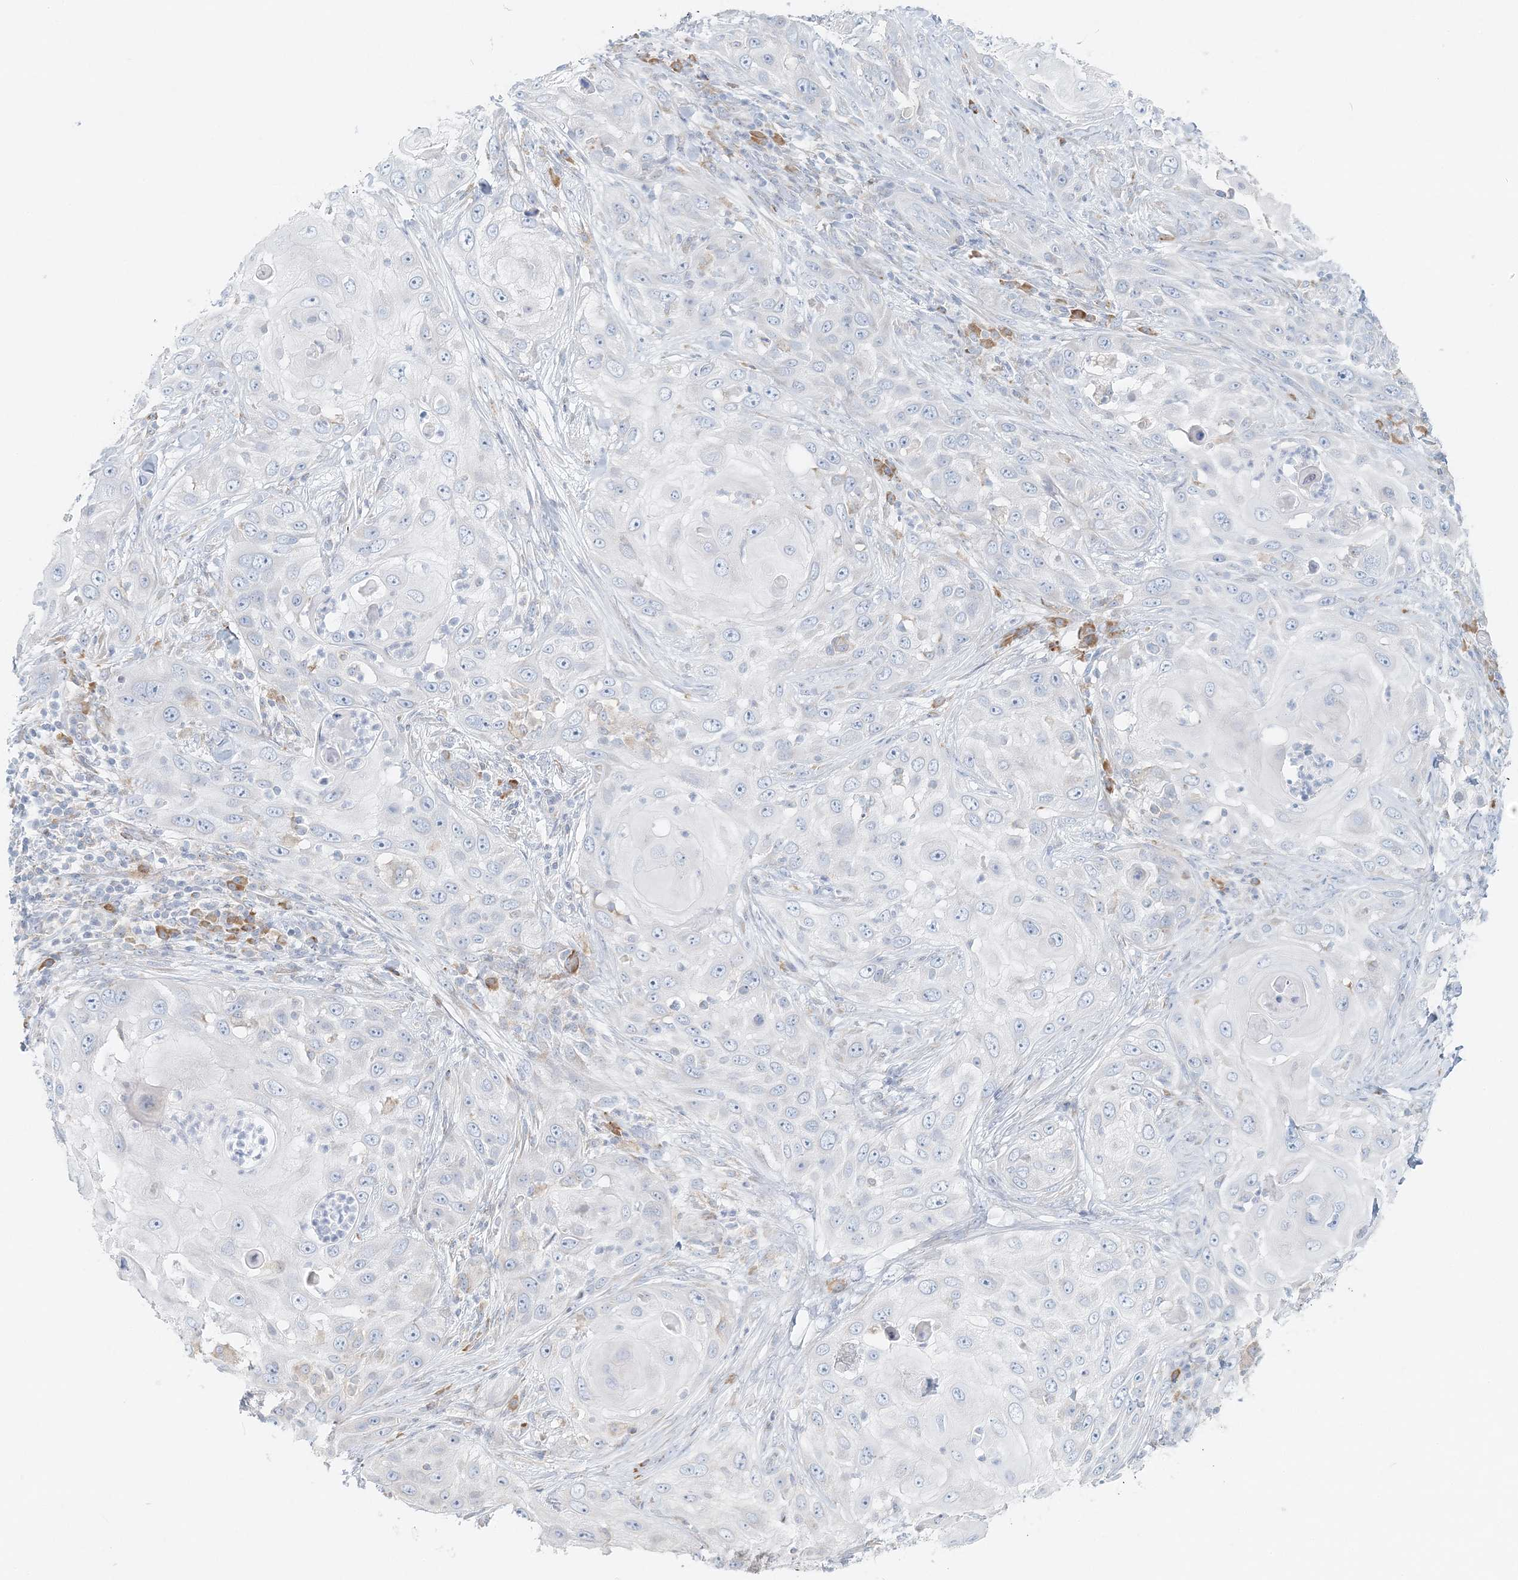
{"staining": {"intensity": "negative", "quantity": "none", "location": "none"}, "tissue": "skin cancer", "cell_type": "Tumor cells", "image_type": "cancer", "snomed": [{"axis": "morphology", "description": "Squamous cell carcinoma, NOS"}, {"axis": "topography", "description": "Skin"}], "caption": "This is an immunohistochemistry micrograph of skin cancer. There is no expression in tumor cells.", "gene": "STK11IP", "patient": {"sex": "female", "age": 44}}